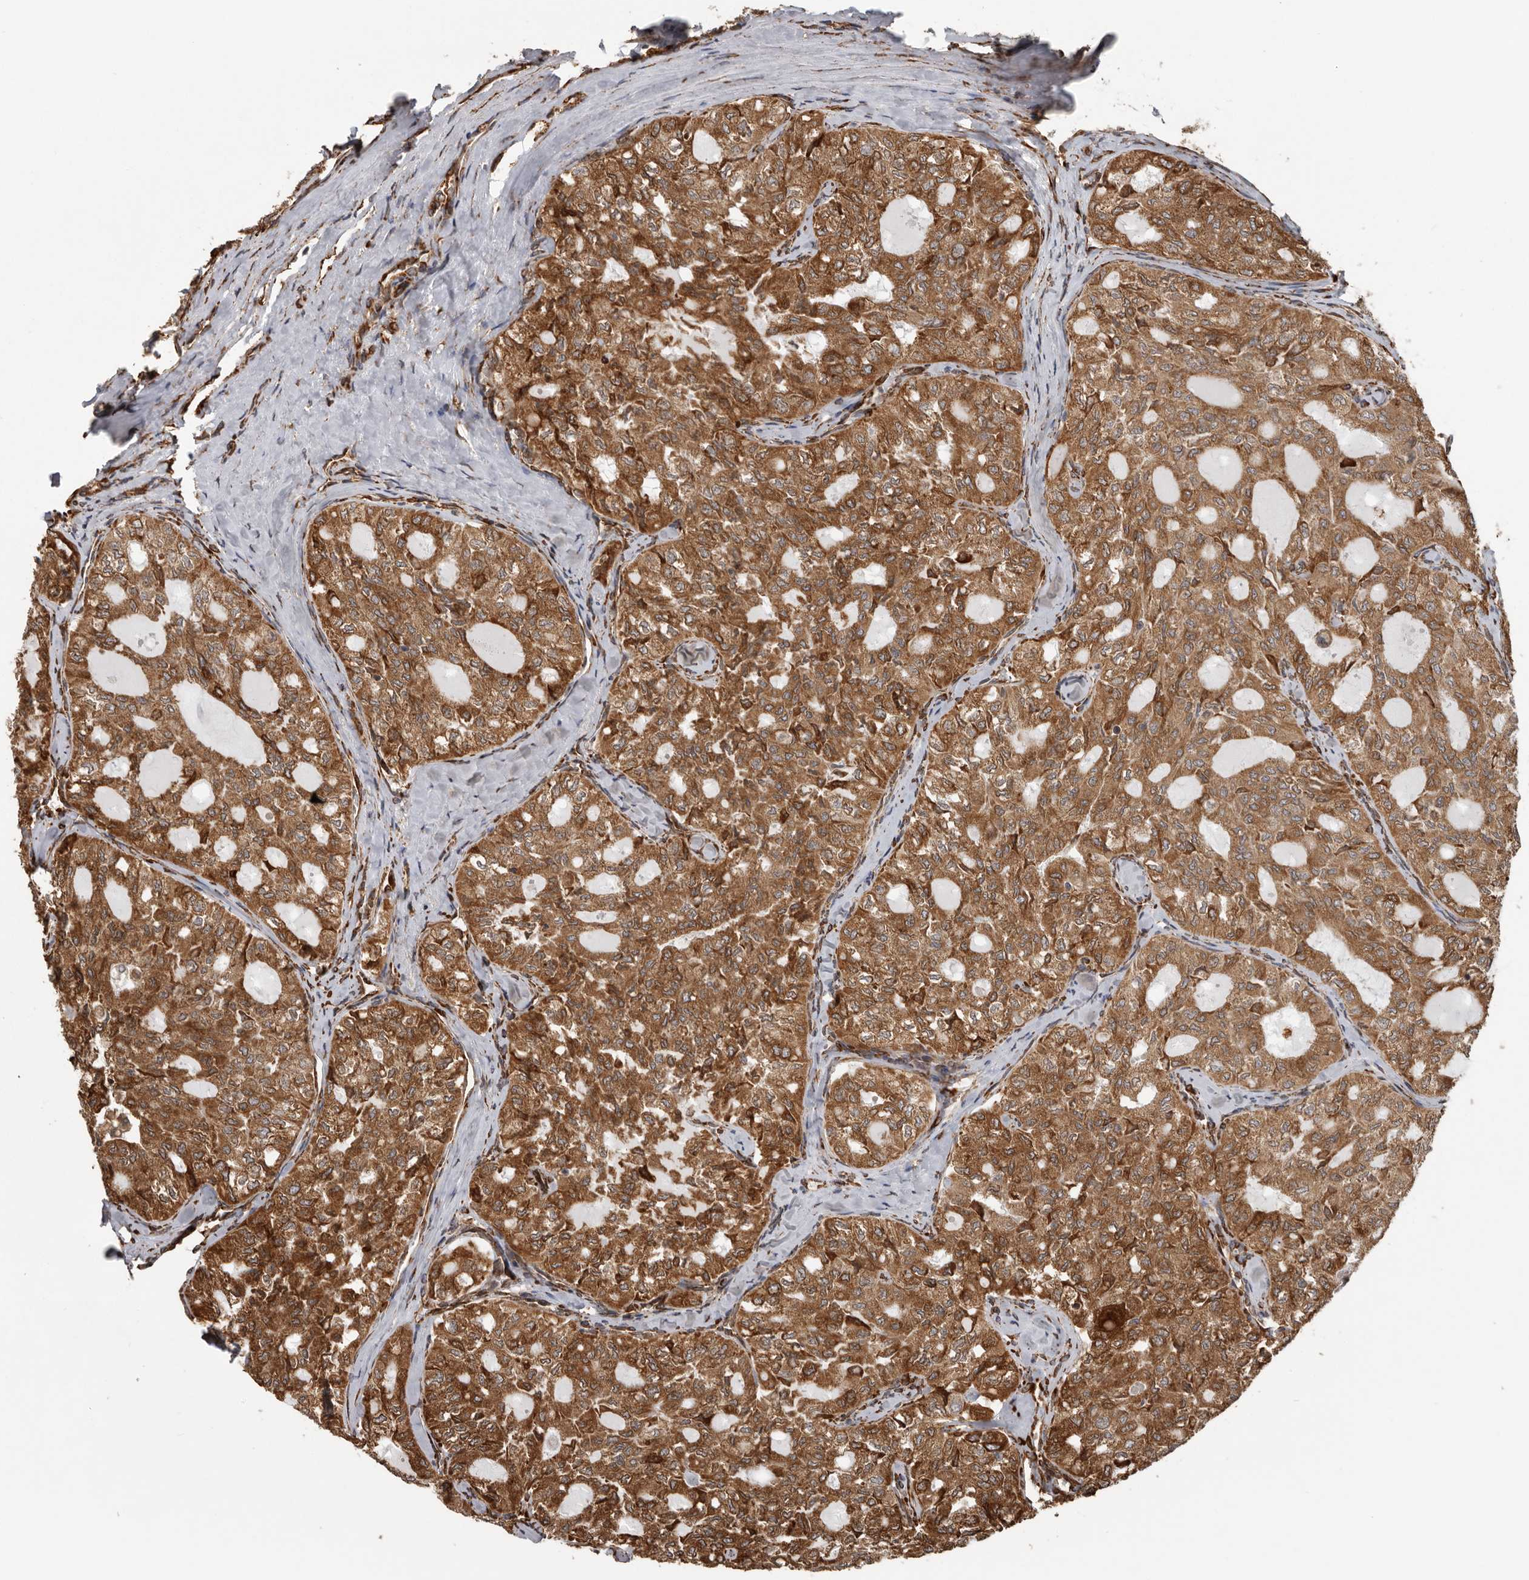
{"staining": {"intensity": "moderate", "quantity": ">75%", "location": "cytoplasmic/membranous"}, "tissue": "thyroid cancer", "cell_type": "Tumor cells", "image_type": "cancer", "snomed": [{"axis": "morphology", "description": "Follicular adenoma carcinoma, NOS"}, {"axis": "topography", "description": "Thyroid gland"}], "caption": "Approximately >75% of tumor cells in follicular adenoma carcinoma (thyroid) show moderate cytoplasmic/membranous protein staining as visualized by brown immunohistochemical staining.", "gene": "CEP350", "patient": {"sex": "male", "age": 75}}